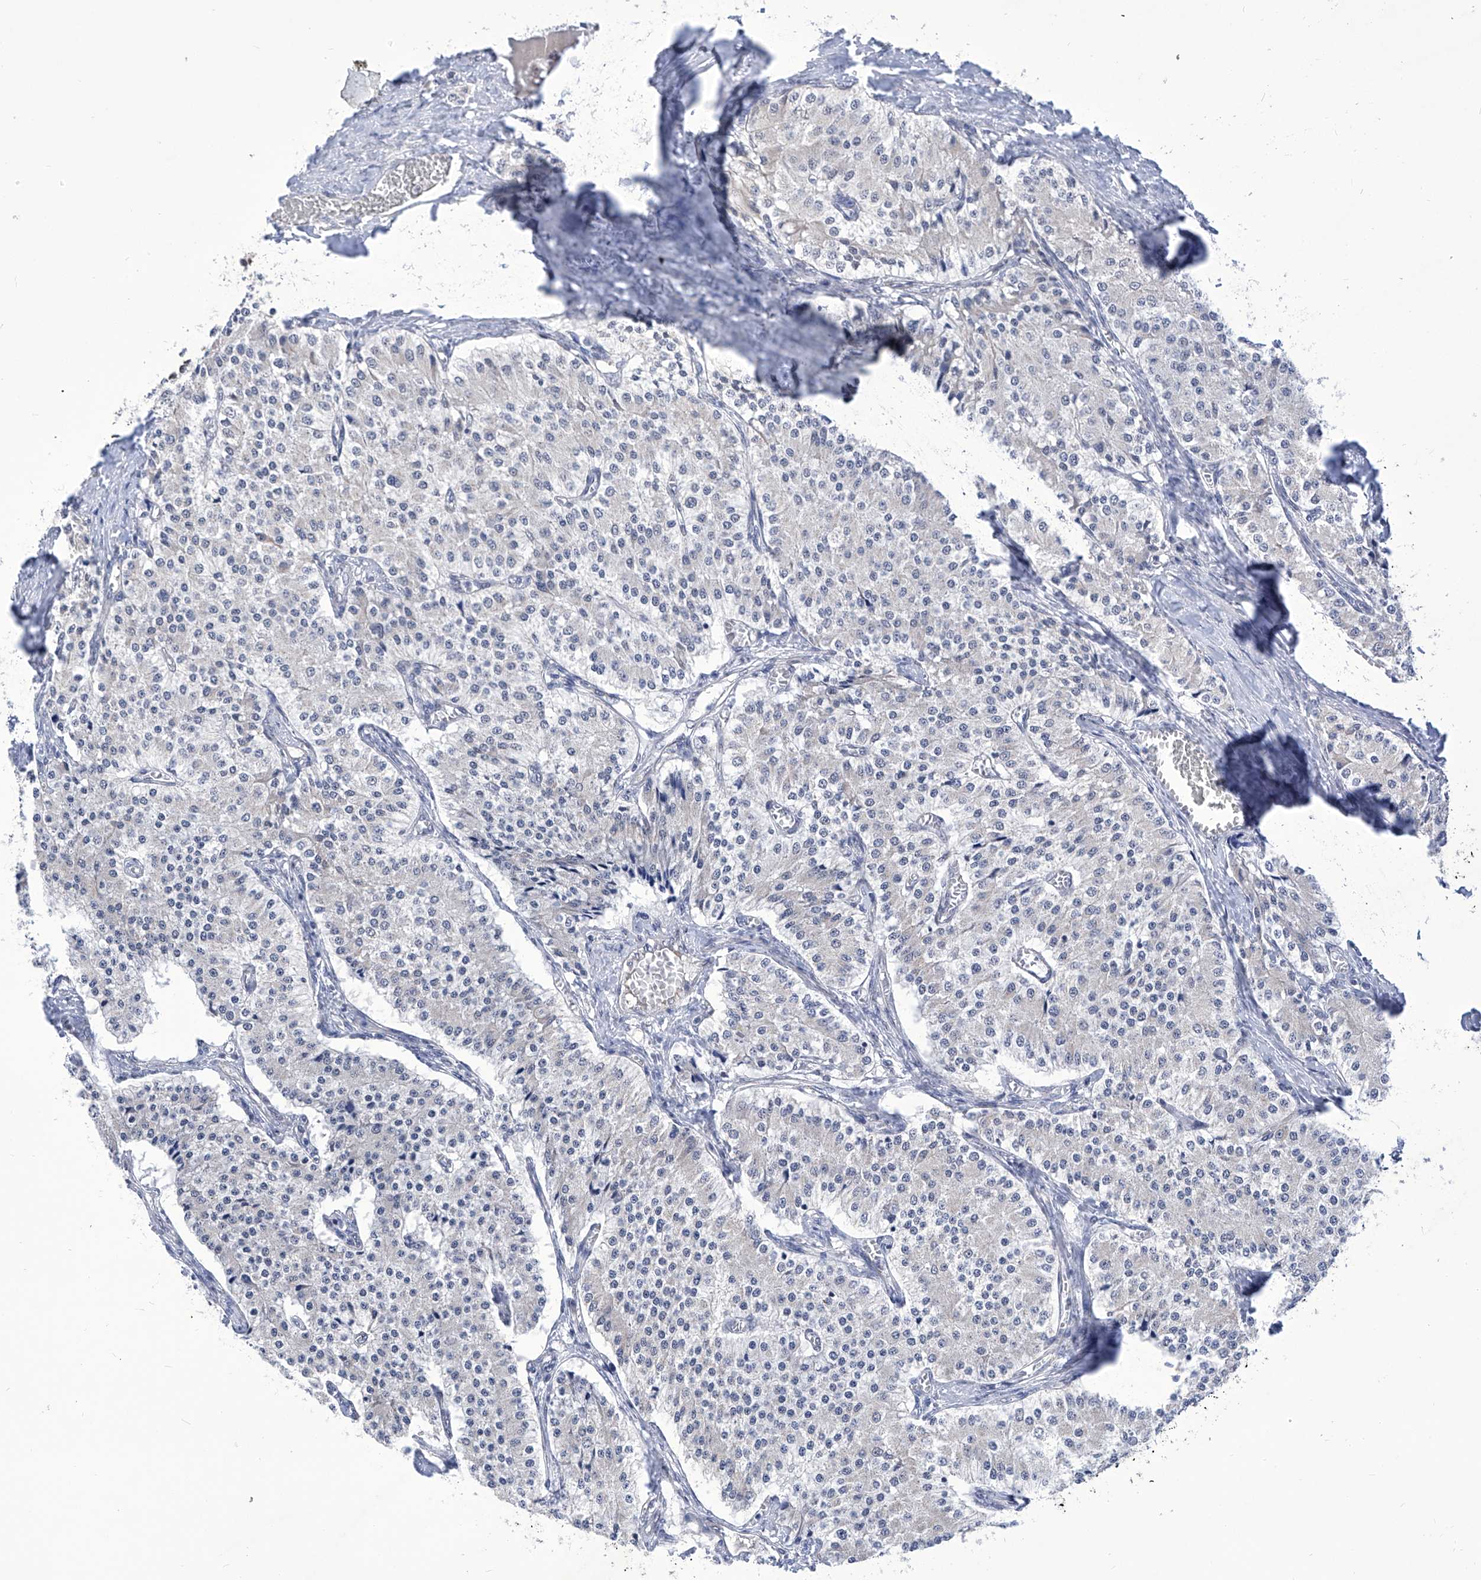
{"staining": {"intensity": "negative", "quantity": "none", "location": "none"}, "tissue": "carcinoid", "cell_type": "Tumor cells", "image_type": "cancer", "snomed": [{"axis": "morphology", "description": "Carcinoid, malignant, NOS"}, {"axis": "topography", "description": "Colon"}], "caption": "An IHC photomicrograph of carcinoid (malignant) is shown. There is no staining in tumor cells of carcinoid (malignant).", "gene": "SART1", "patient": {"sex": "female", "age": 52}}